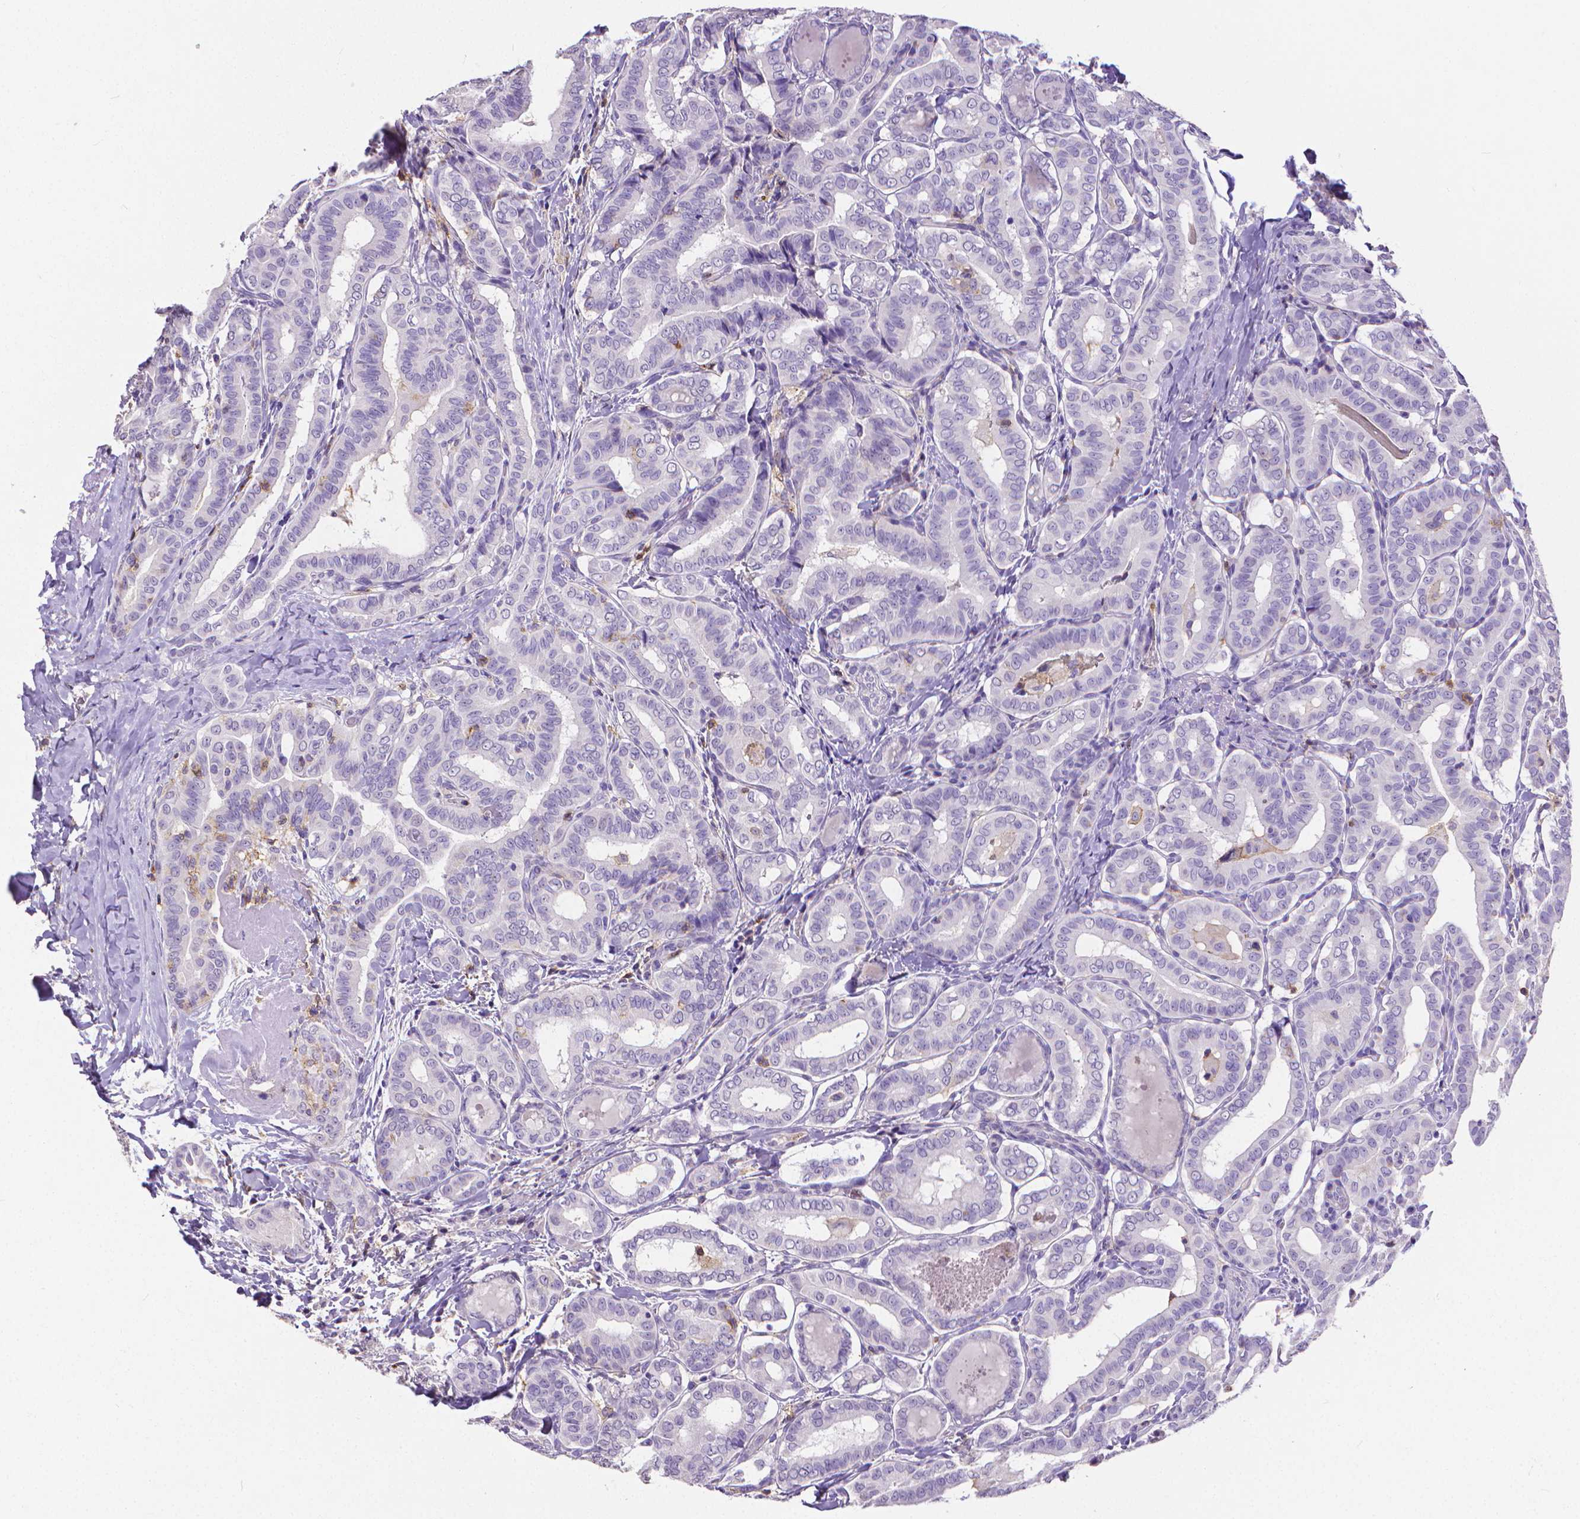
{"staining": {"intensity": "negative", "quantity": "none", "location": "none"}, "tissue": "thyroid cancer", "cell_type": "Tumor cells", "image_type": "cancer", "snomed": [{"axis": "morphology", "description": "Papillary adenocarcinoma, NOS"}, {"axis": "morphology", "description": "Papillary adenoma metastatic"}, {"axis": "topography", "description": "Thyroid gland"}], "caption": "Immunohistochemistry histopathology image of thyroid papillary adenocarcinoma stained for a protein (brown), which displays no expression in tumor cells.", "gene": "CD4", "patient": {"sex": "female", "age": 50}}